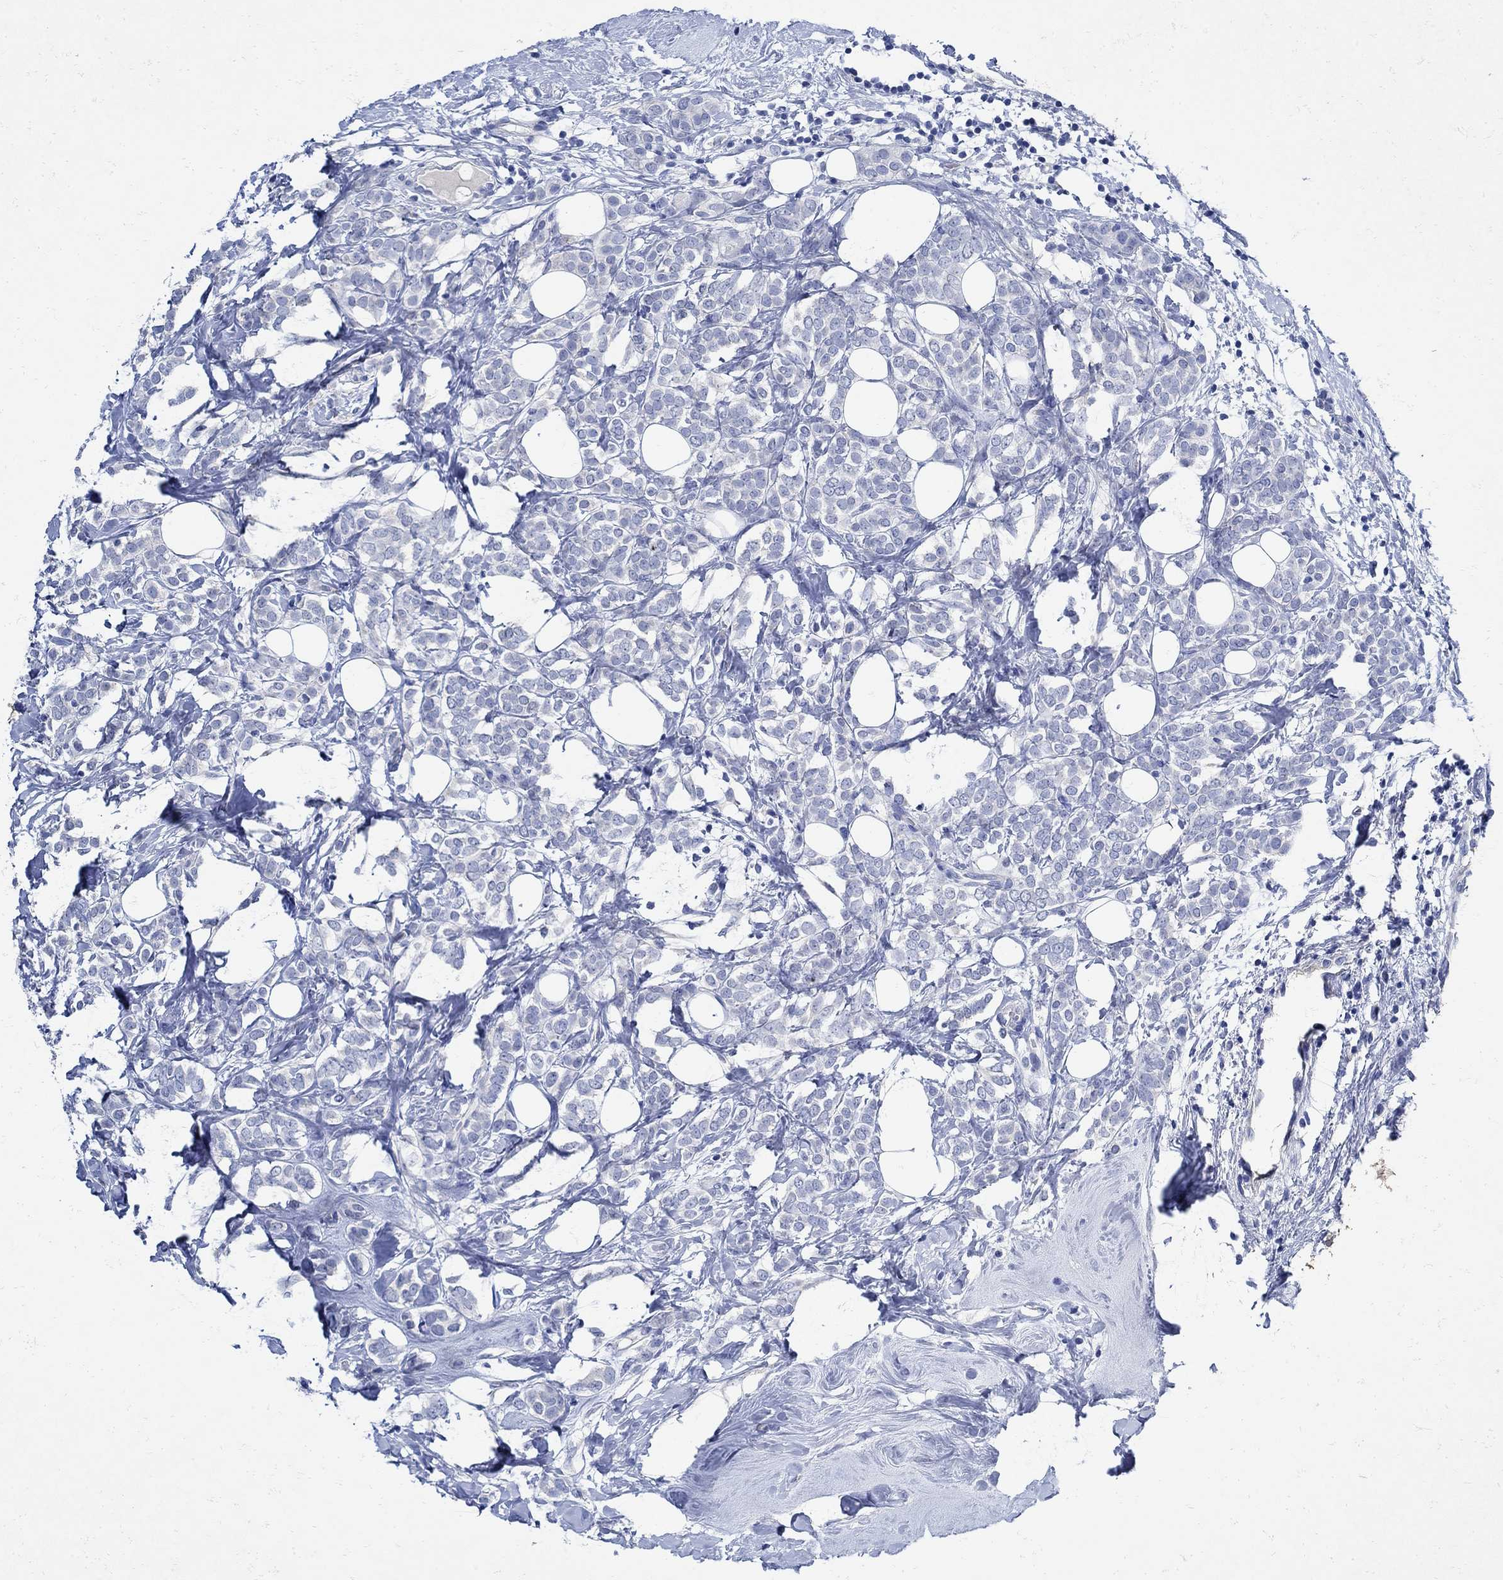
{"staining": {"intensity": "negative", "quantity": "none", "location": "none"}, "tissue": "breast cancer", "cell_type": "Tumor cells", "image_type": "cancer", "snomed": [{"axis": "morphology", "description": "Lobular carcinoma"}, {"axis": "topography", "description": "Breast"}], "caption": "Immunohistochemical staining of breast cancer shows no significant staining in tumor cells. Nuclei are stained in blue.", "gene": "NOS1", "patient": {"sex": "female", "age": 49}}